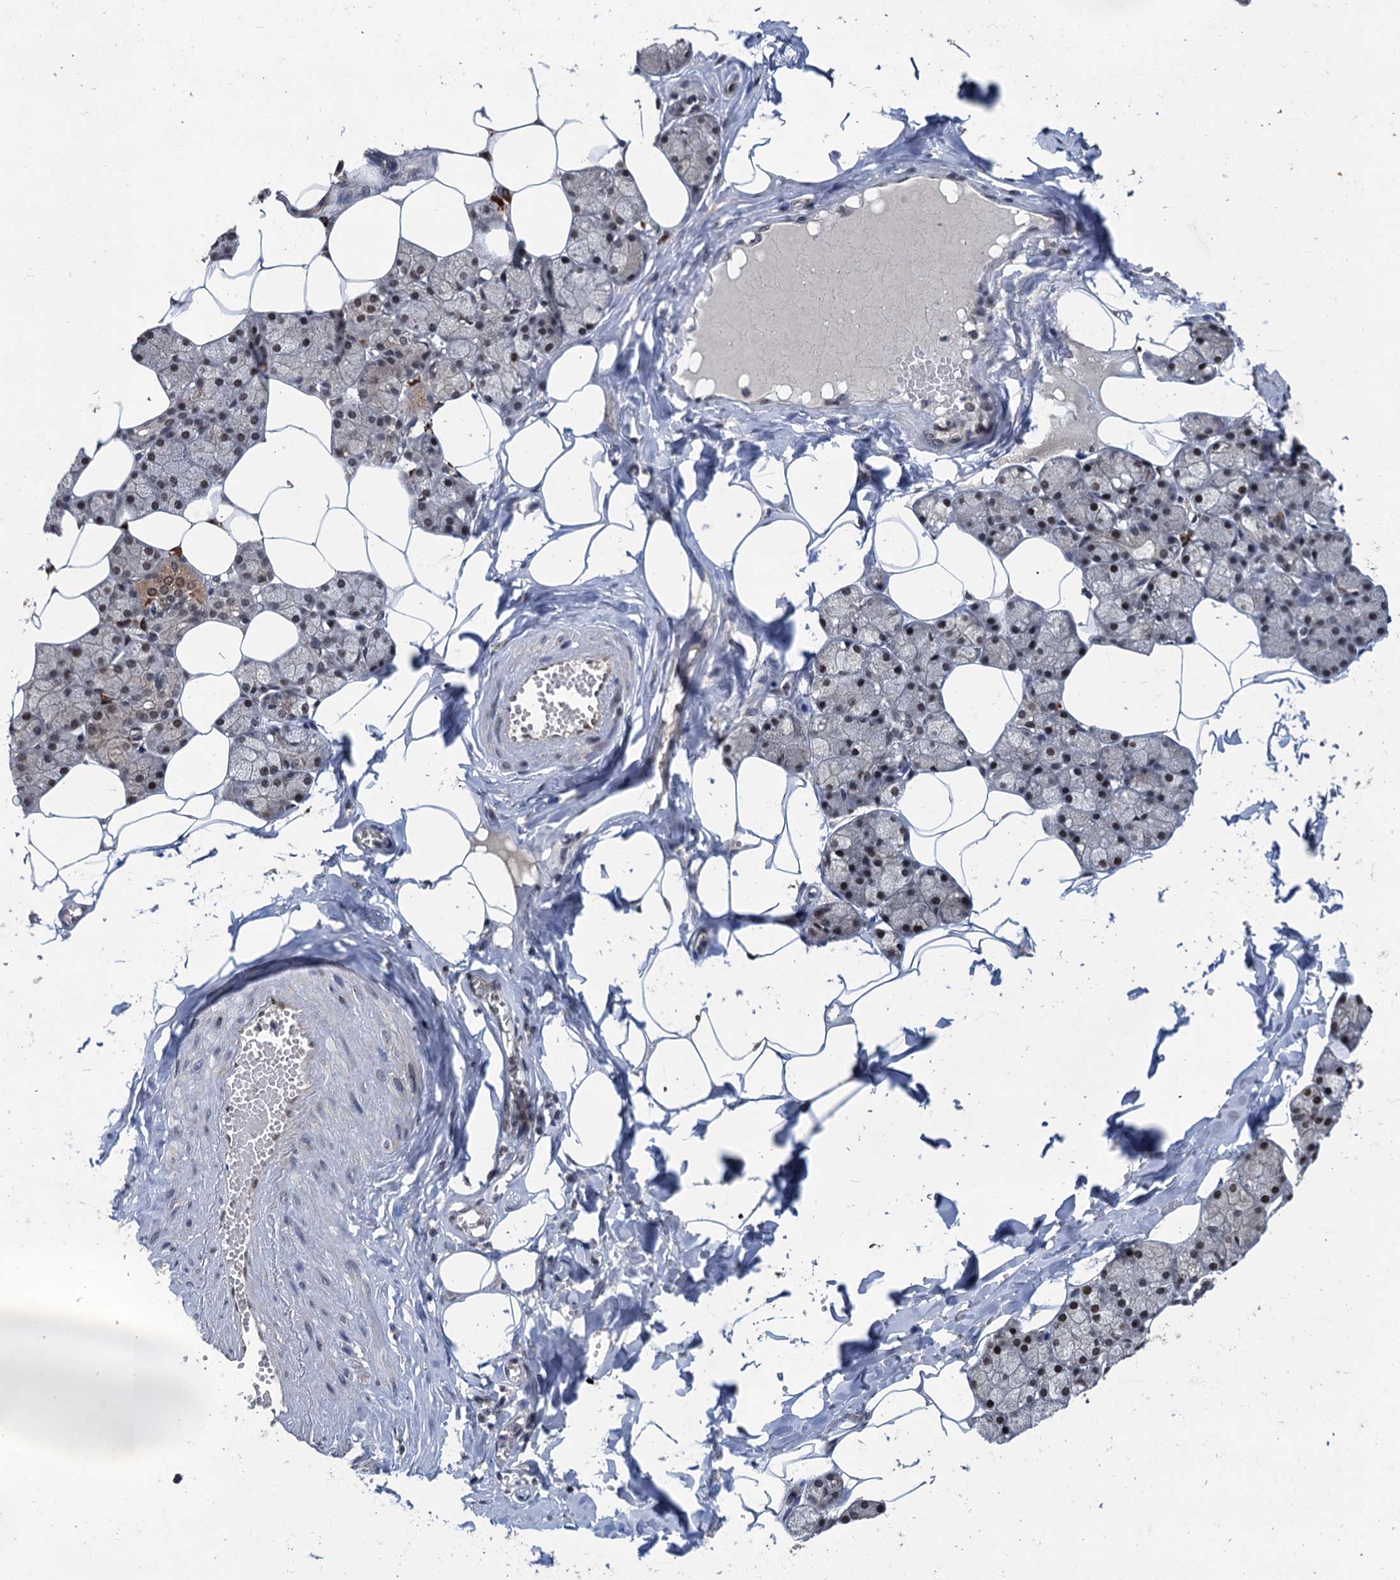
{"staining": {"intensity": "moderate", "quantity": "25%-75%", "location": "cytoplasmic/membranous,nuclear"}, "tissue": "salivary gland", "cell_type": "Glandular cells", "image_type": "normal", "snomed": [{"axis": "morphology", "description": "Normal tissue, NOS"}, {"axis": "topography", "description": "Salivary gland"}], "caption": "Approximately 25%-75% of glandular cells in normal salivary gland display moderate cytoplasmic/membranous,nuclear protein positivity as visualized by brown immunohistochemical staining.", "gene": "RASSF4", "patient": {"sex": "male", "age": 62}}